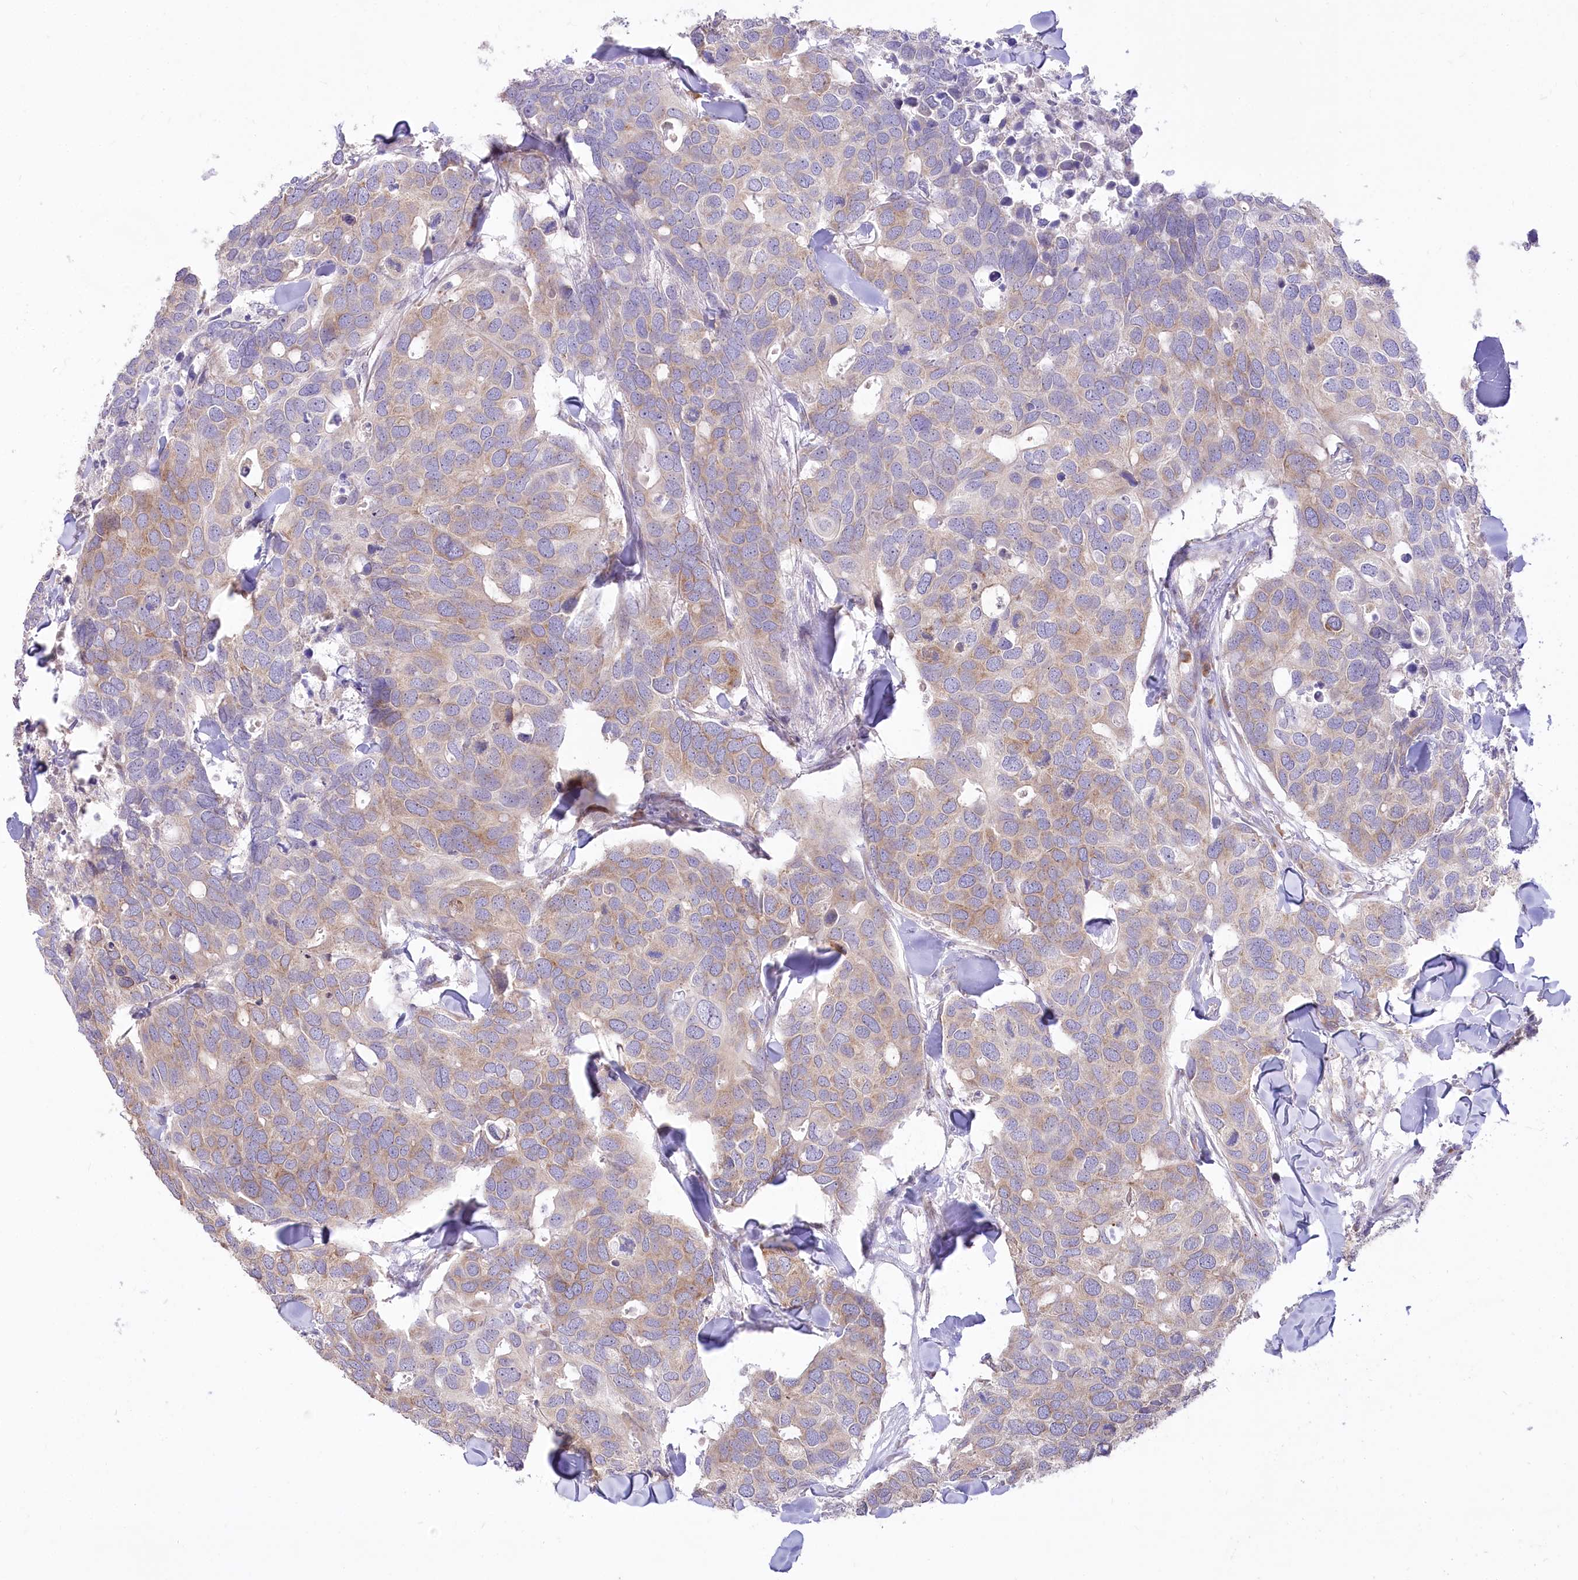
{"staining": {"intensity": "weak", "quantity": "25%-75%", "location": "cytoplasmic/membranous"}, "tissue": "breast cancer", "cell_type": "Tumor cells", "image_type": "cancer", "snomed": [{"axis": "morphology", "description": "Duct carcinoma"}, {"axis": "topography", "description": "Breast"}], "caption": "Protein staining by immunohistochemistry (IHC) exhibits weak cytoplasmic/membranous expression in about 25%-75% of tumor cells in breast infiltrating ductal carcinoma.", "gene": "STT3B", "patient": {"sex": "female", "age": 83}}